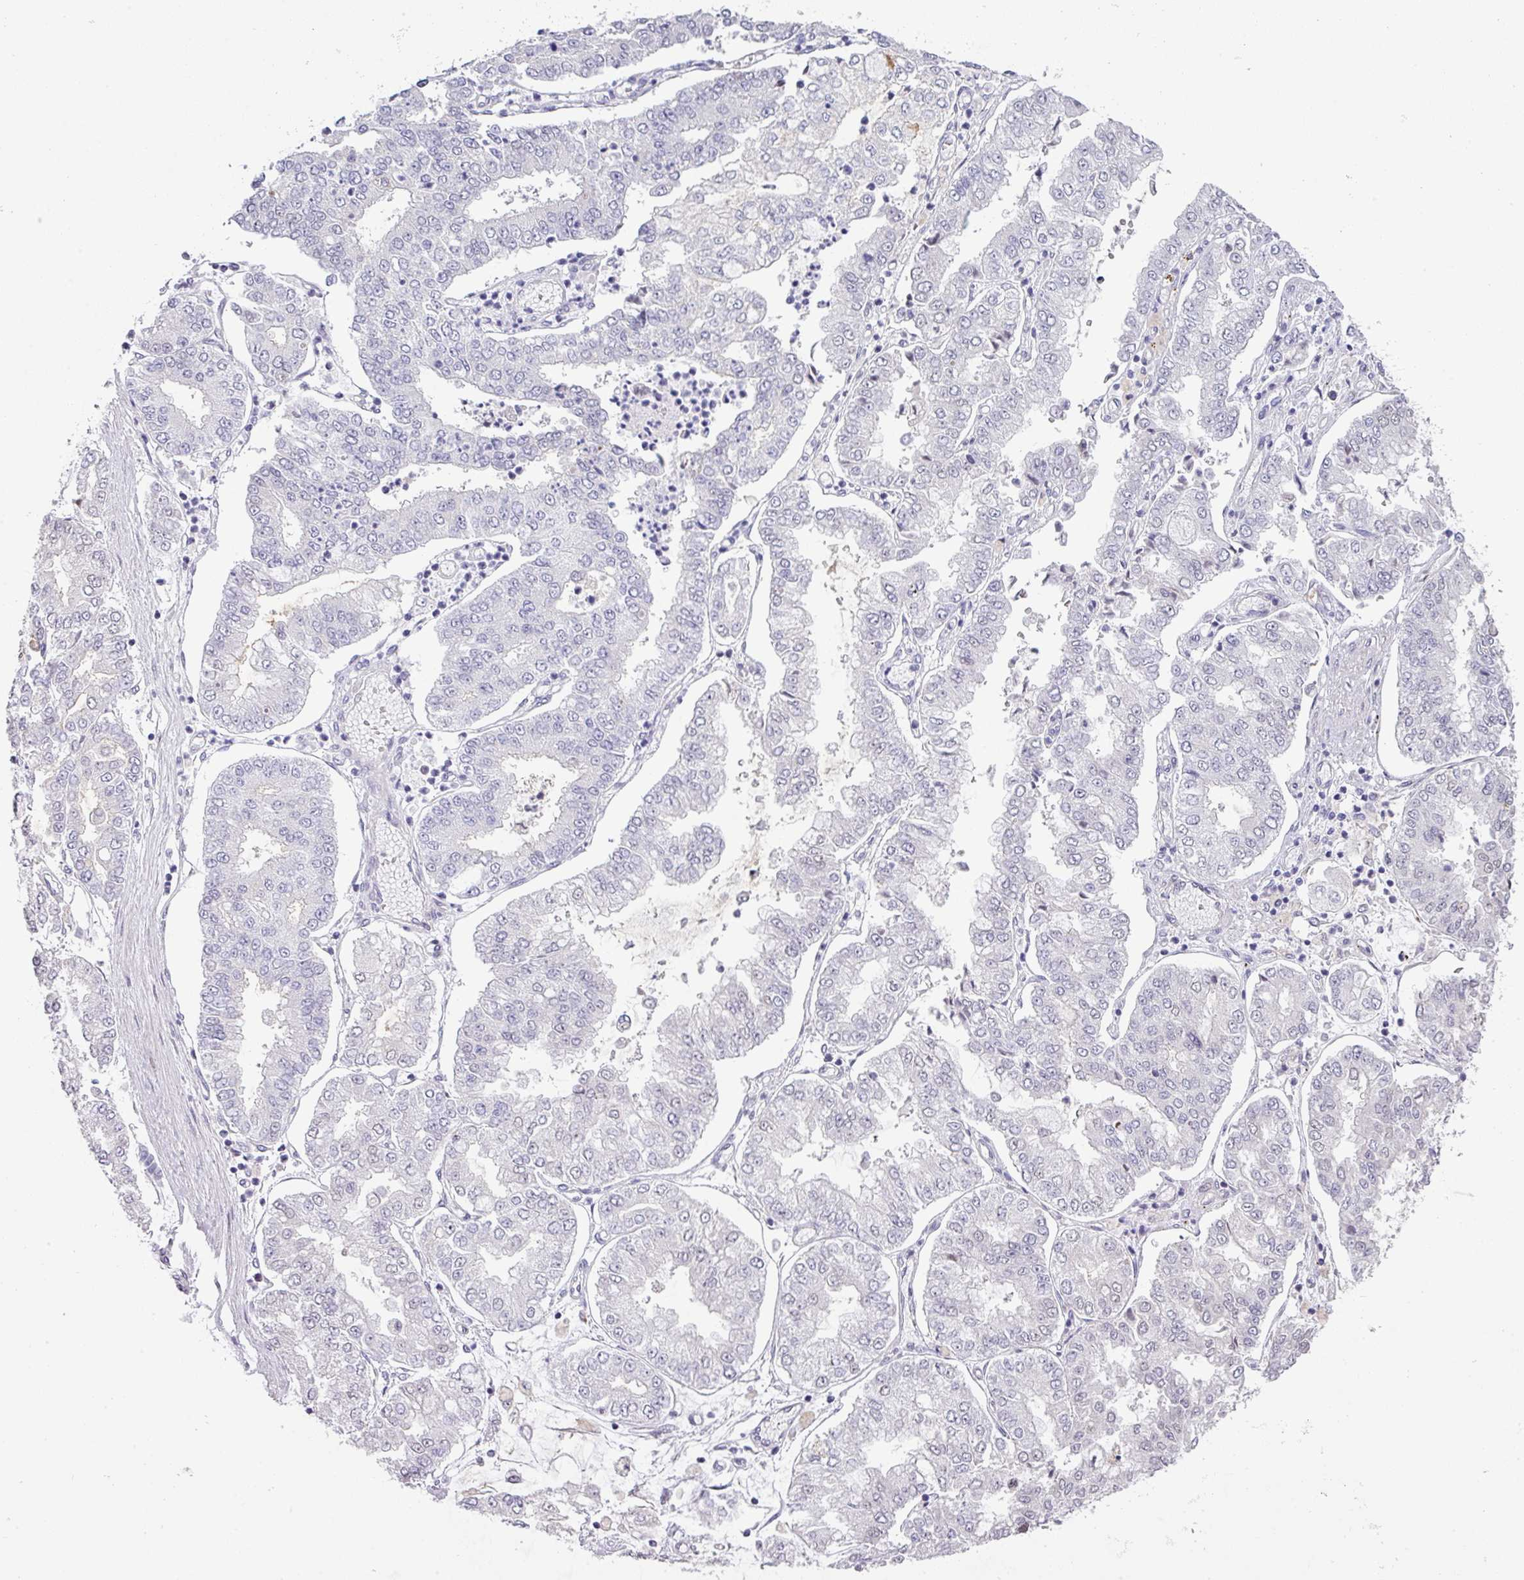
{"staining": {"intensity": "negative", "quantity": "none", "location": "none"}, "tissue": "stomach cancer", "cell_type": "Tumor cells", "image_type": "cancer", "snomed": [{"axis": "morphology", "description": "Adenocarcinoma, NOS"}, {"axis": "topography", "description": "Stomach"}], "caption": "Tumor cells show no significant expression in stomach cancer. (IHC, brightfield microscopy, high magnification).", "gene": "ANKRD13B", "patient": {"sex": "male", "age": 76}}